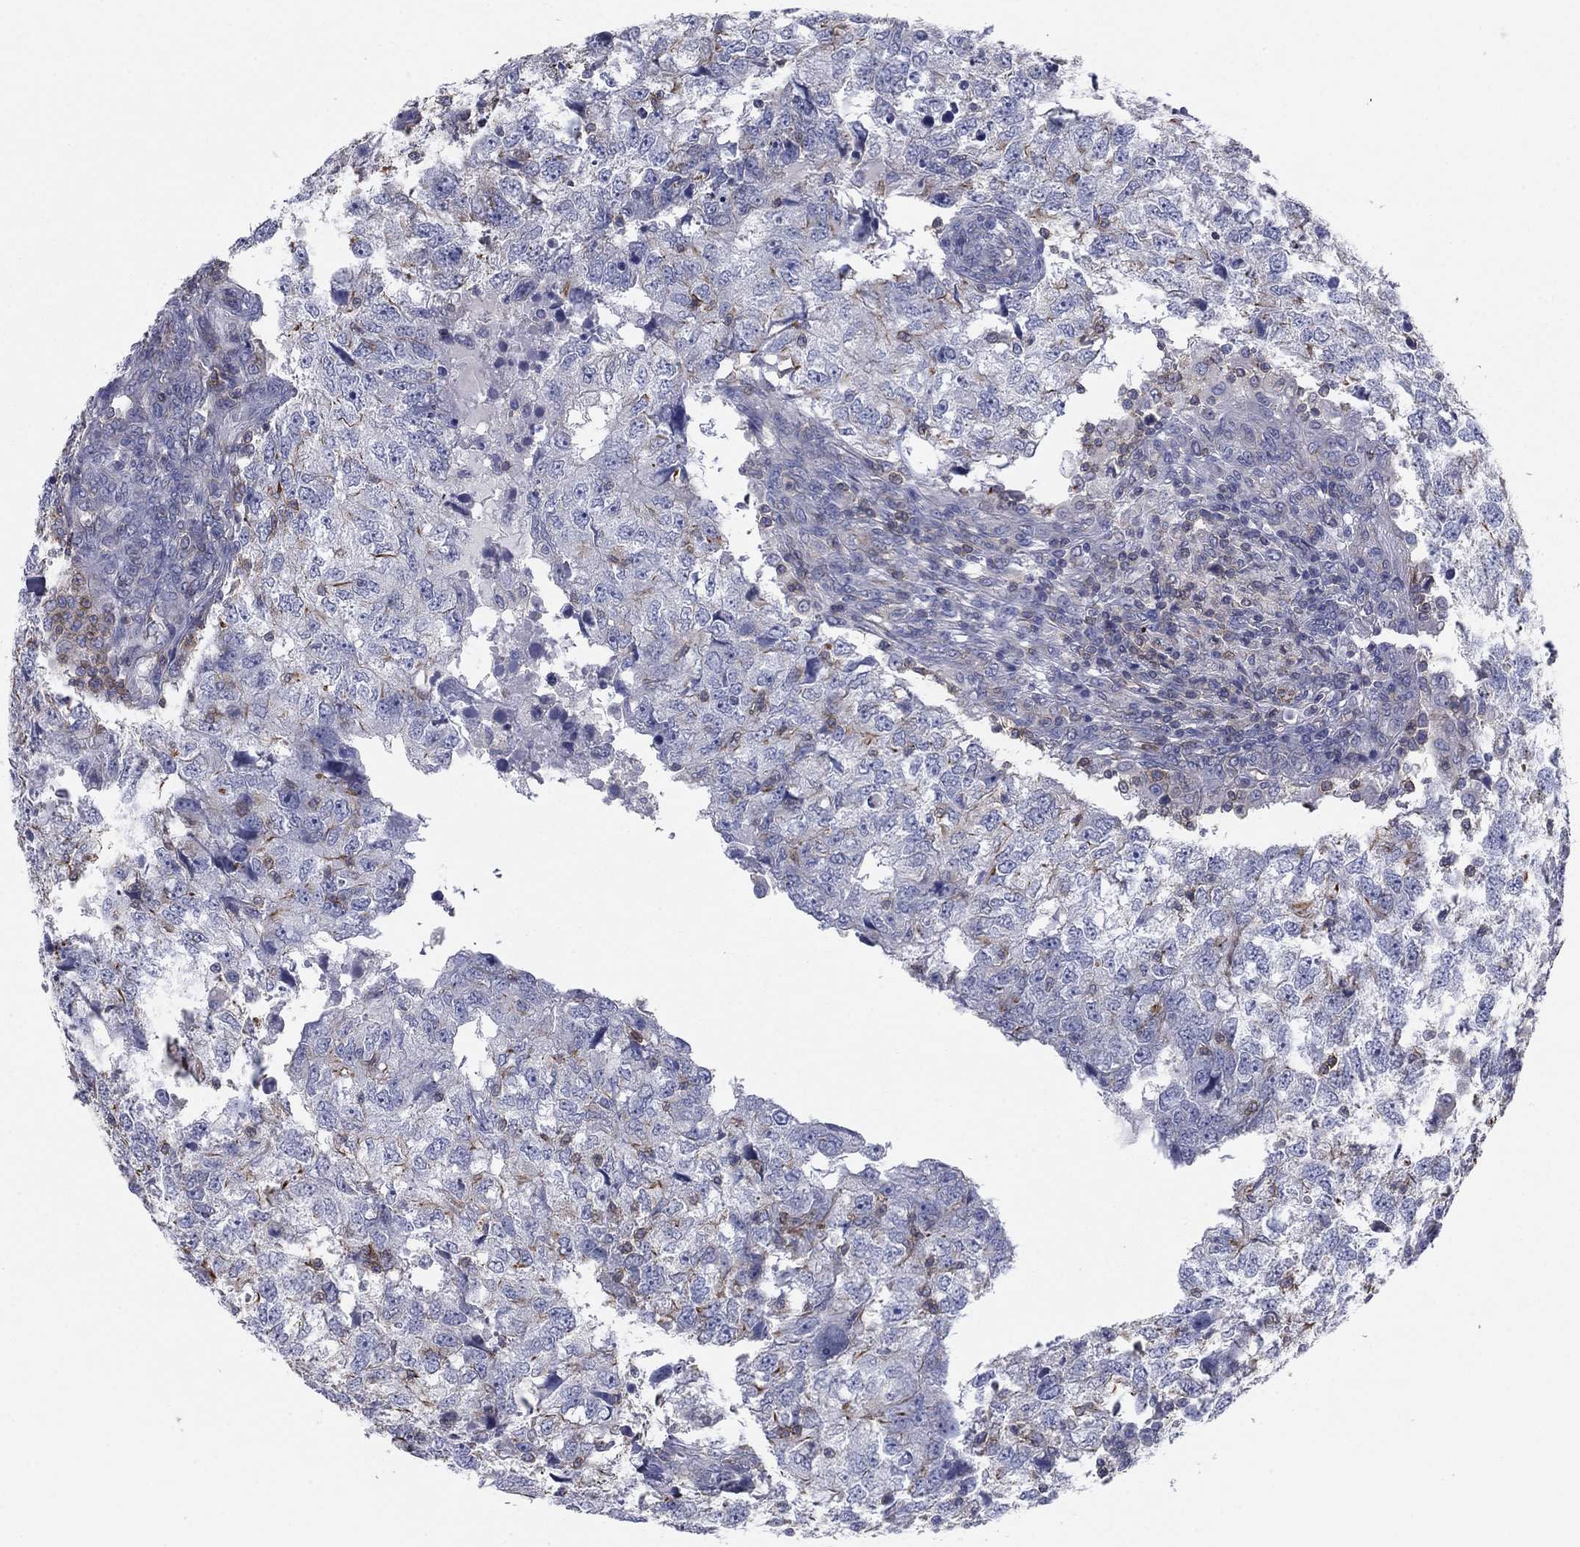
{"staining": {"intensity": "moderate", "quantity": "<25%", "location": "cytoplasmic/membranous"}, "tissue": "breast cancer", "cell_type": "Tumor cells", "image_type": "cancer", "snomed": [{"axis": "morphology", "description": "Duct carcinoma"}, {"axis": "topography", "description": "Breast"}], "caption": "Protein staining reveals moderate cytoplasmic/membranous expression in approximately <25% of tumor cells in invasive ductal carcinoma (breast).", "gene": "PSD4", "patient": {"sex": "female", "age": 30}}